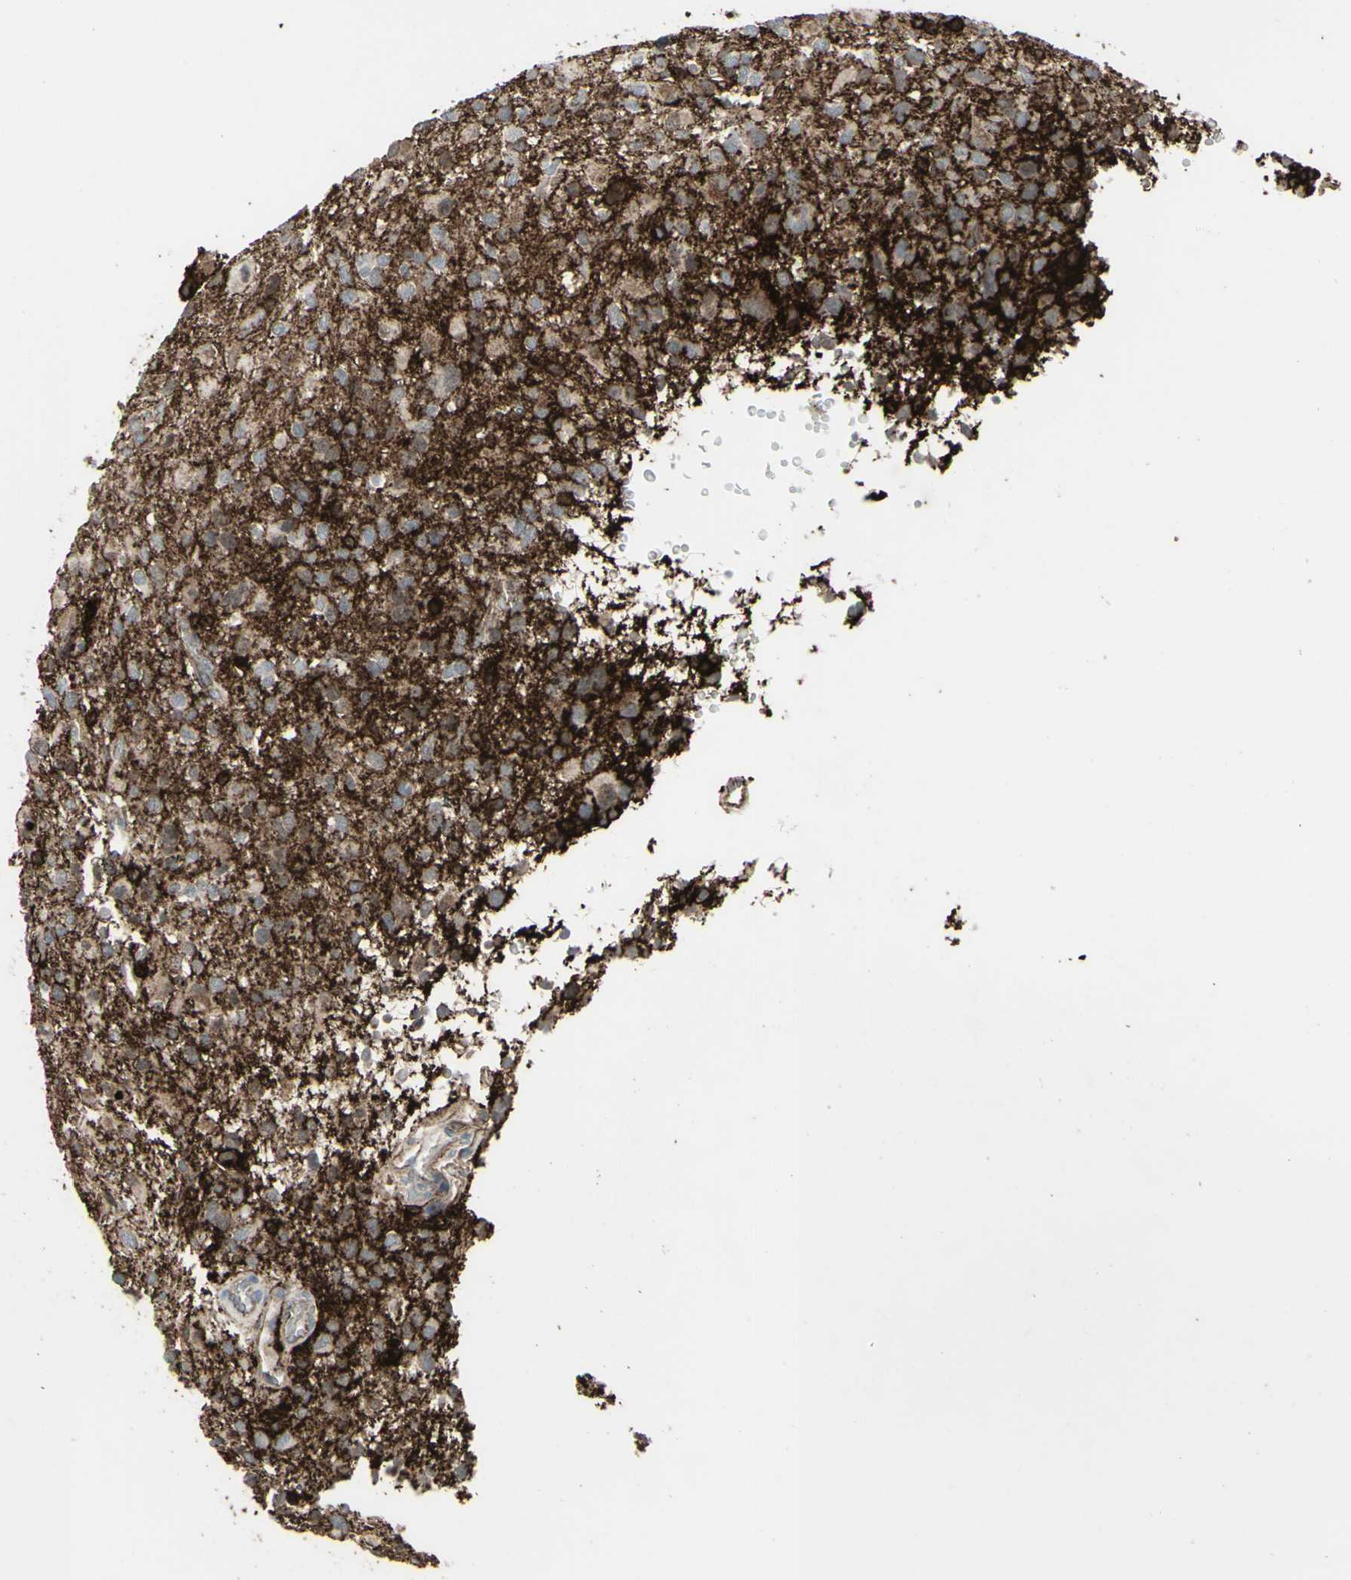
{"staining": {"intensity": "weak", "quantity": ">75%", "location": "cytoplasmic/membranous"}, "tissue": "glioma", "cell_type": "Tumor cells", "image_type": "cancer", "snomed": [{"axis": "morphology", "description": "Glioma, malignant, High grade"}, {"axis": "topography", "description": "Brain"}], "caption": "This micrograph displays glioma stained with IHC to label a protein in brown. The cytoplasmic/membranous of tumor cells show weak positivity for the protein. Nuclei are counter-stained blue.", "gene": "GJA1", "patient": {"sex": "male", "age": 48}}